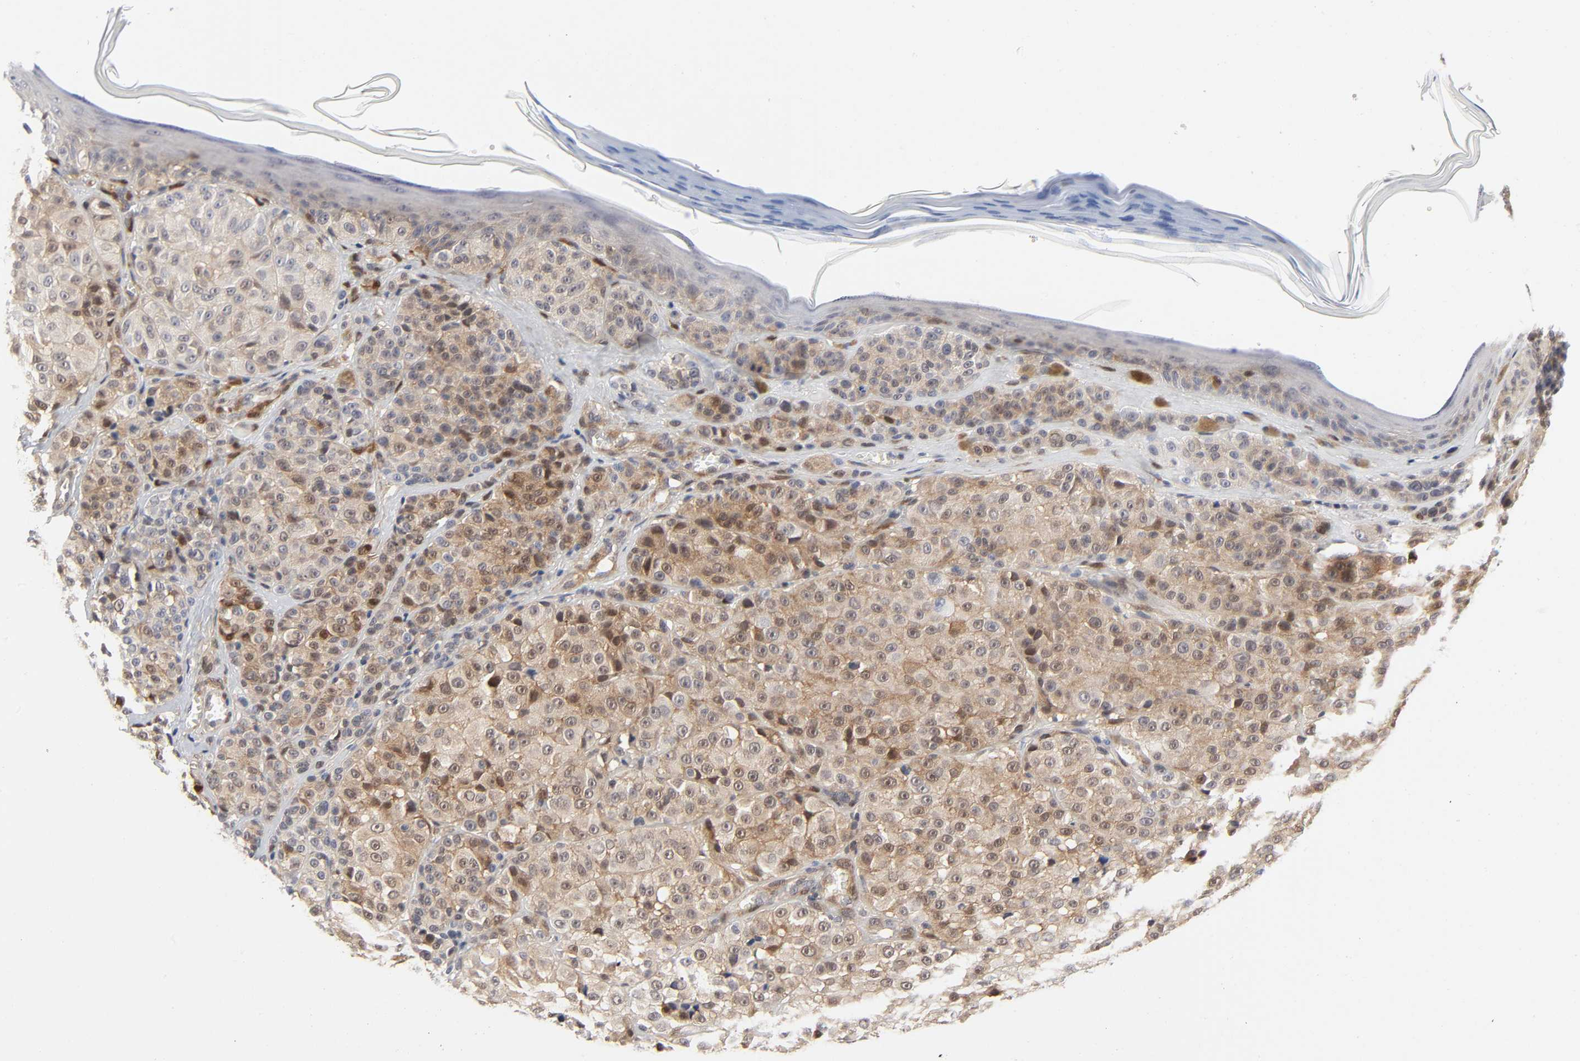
{"staining": {"intensity": "moderate", "quantity": ">75%", "location": "cytoplasmic/membranous,nuclear"}, "tissue": "melanoma", "cell_type": "Tumor cells", "image_type": "cancer", "snomed": [{"axis": "morphology", "description": "Malignant melanoma, NOS"}, {"axis": "topography", "description": "Skin"}], "caption": "Malignant melanoma stained for a protein (brown) reveals moderate cytoplasmic/membranous and nuclear positive positivity in about >75% of tumor cells.", "gene": "PTEN", "patient": {"sex": "female", "age": 75}}